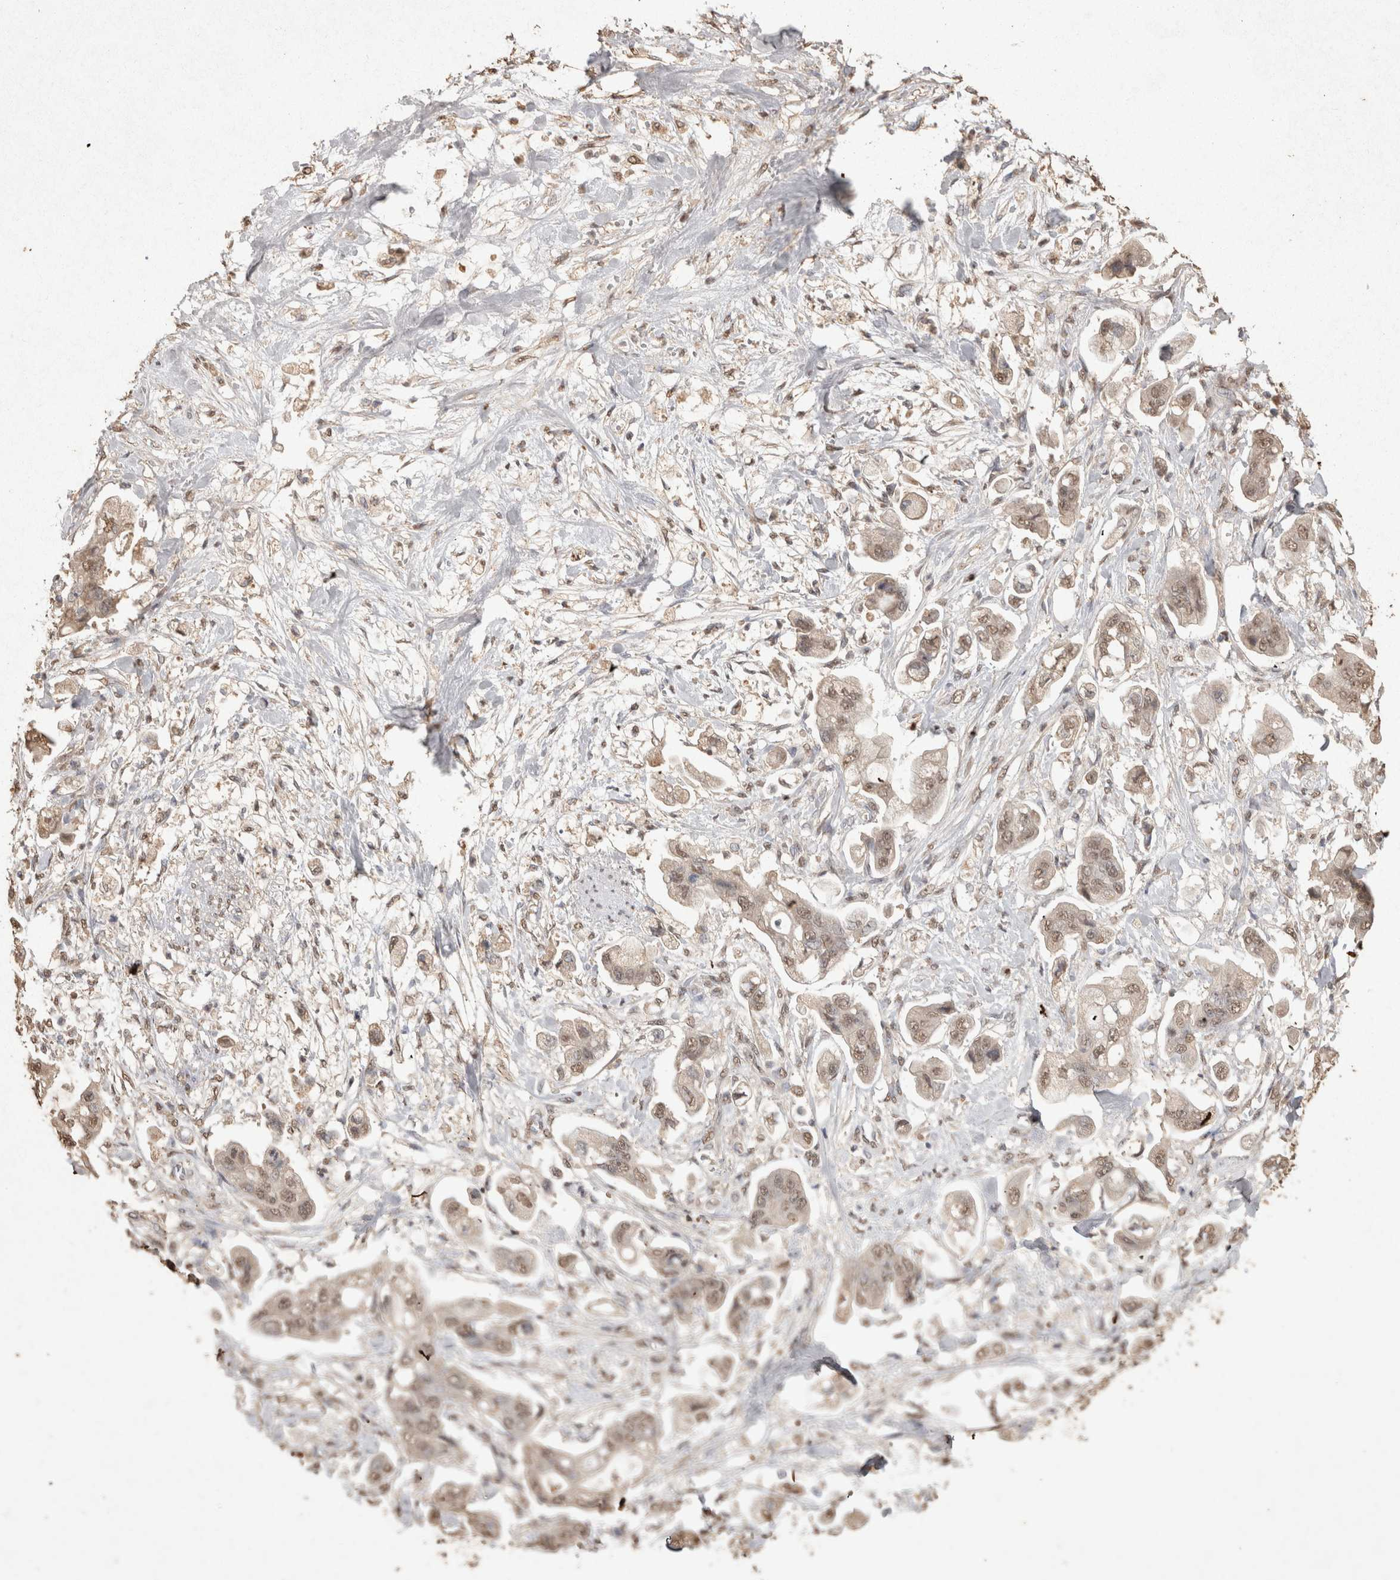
{"staining": {"intensity": "weak", "quantity": ">75%", "location": "nuclear"}, "tissue": "stomach cancer", "cell_type": "Tumor cells", "image_type": "cancer", "snomed": [{"axis": "morphology", "description": "Adenocarcinoma, NOS"}, {"axis": "topography", "description": "Stomach"}], "caption": "DAB immunohistochemical staining of stomach cancer (adenocarcinoma) displays weak nuclear protein positivity in approximately >75% of tumor cells.", "gene": "MLX", "patient": {"sex": "male", "age": 62}}